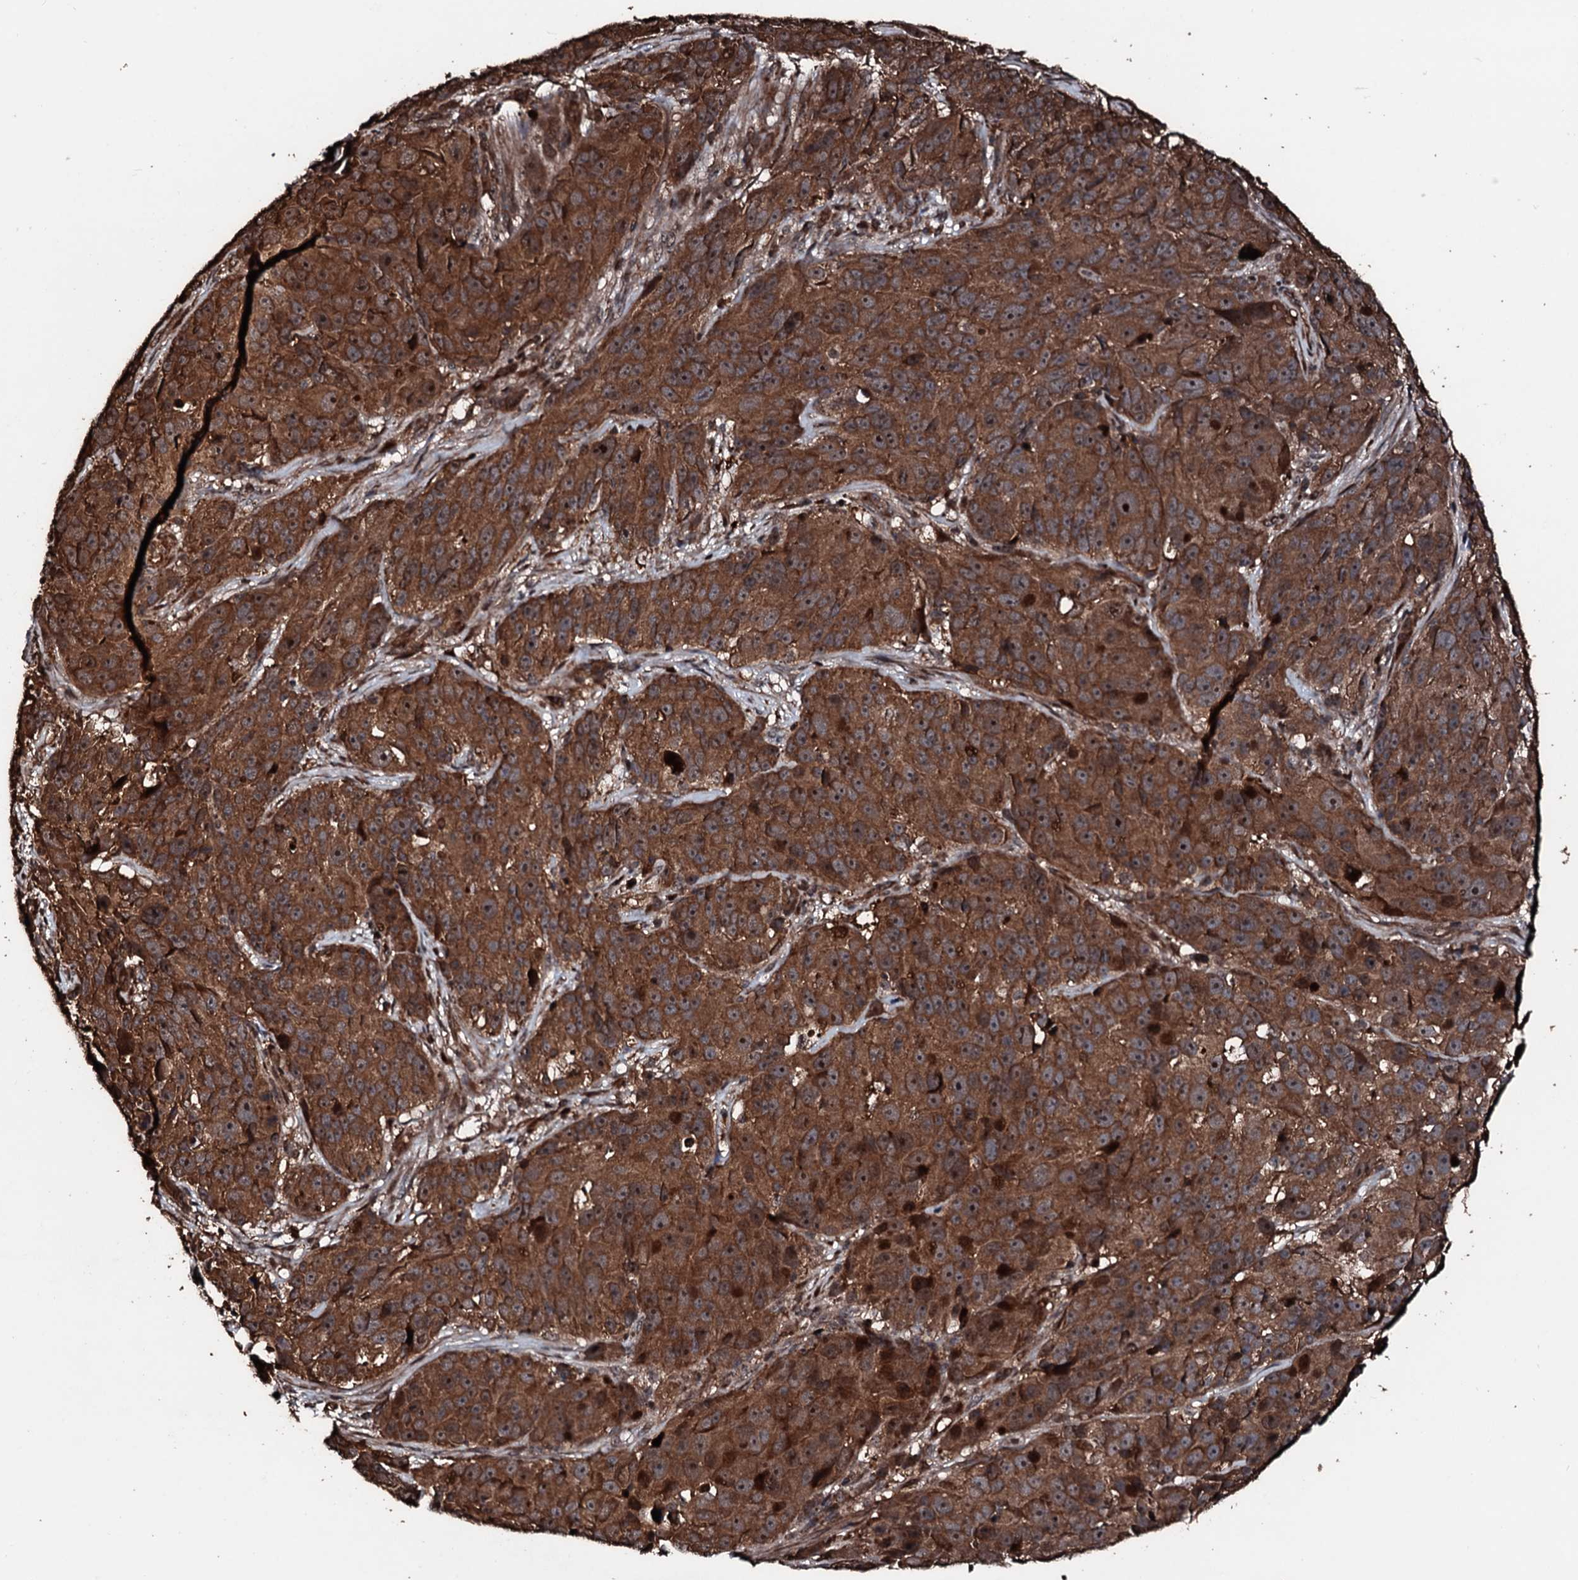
{"staining": {"intensity": "strong", "quantity": ">75%", "location": "cytoplasmic/membranous"}, "tissue": "melanoma", "cell_type": "Tumor cells", "image_type": "cancer", "snomed": [{"axis": "morphology", "description": "Malignant melanoma, NOS"}, {"axis": "topography", "description": "Skin"}], "caption": "Melanoma stained with immunohistochemistry displays strong cytoplasmic/membranous positivity in about >75% of tumor cells.", "gene": "KIF18A", "patient": {"sex": "male", "age": 84}}